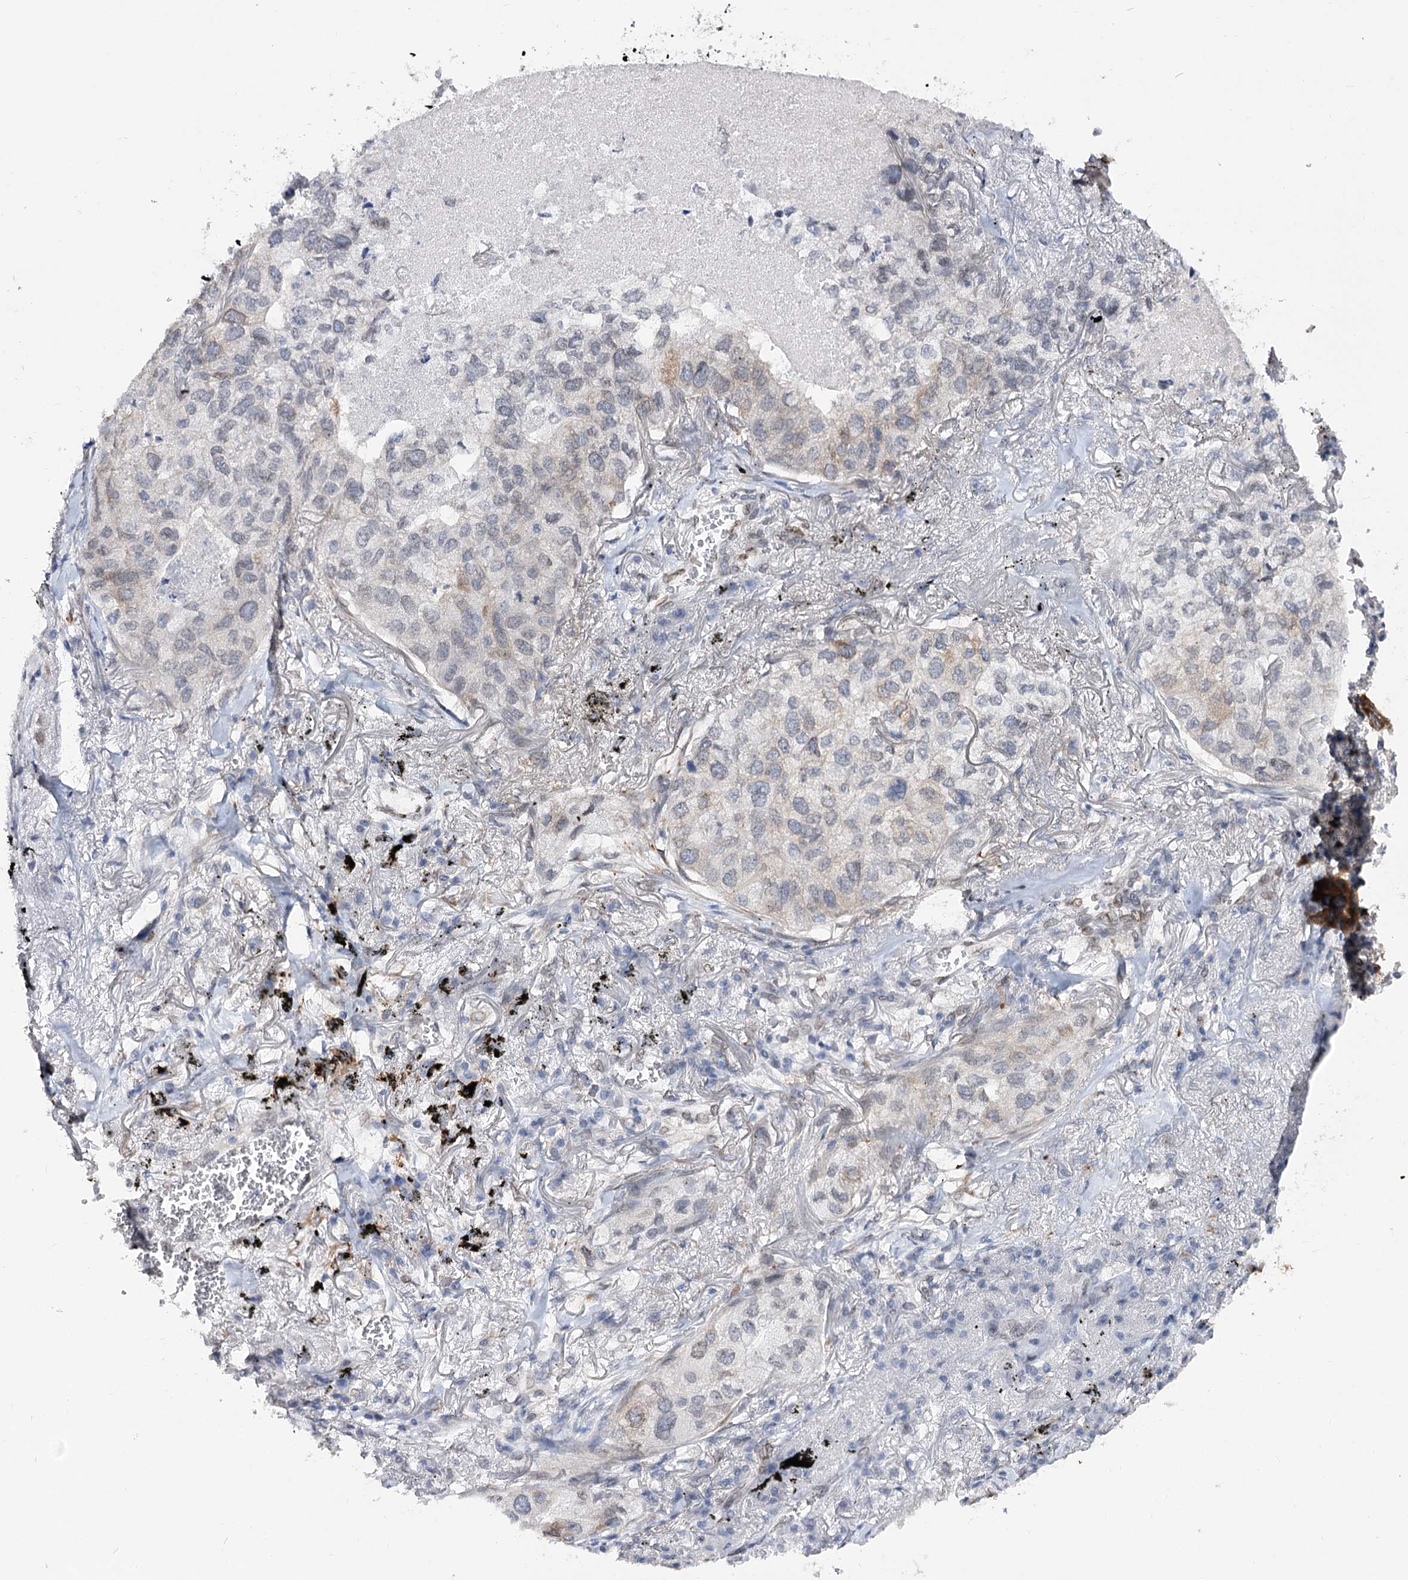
{"staining": {"intensity": "moderate", "quantity": "25%-75%", "location": "cytoplasmic/membranous"}, "tissue": "lung cancer", "cell_type": "Tumor cells", "image_type": "cancer", "snomed": [{"axis": "morphology", "description": "Adenocarcinoma, NOS"}, {"axis": "topography", "description": "Lung"}], "caption": "Protein staining shows moderate cytoplasmic/membranous staining in approximately 25%-75% of tumor cells in lung adenocarcinoma.", "gene": "TMEM201", "patient": {"sex": "male", "age": 65}}